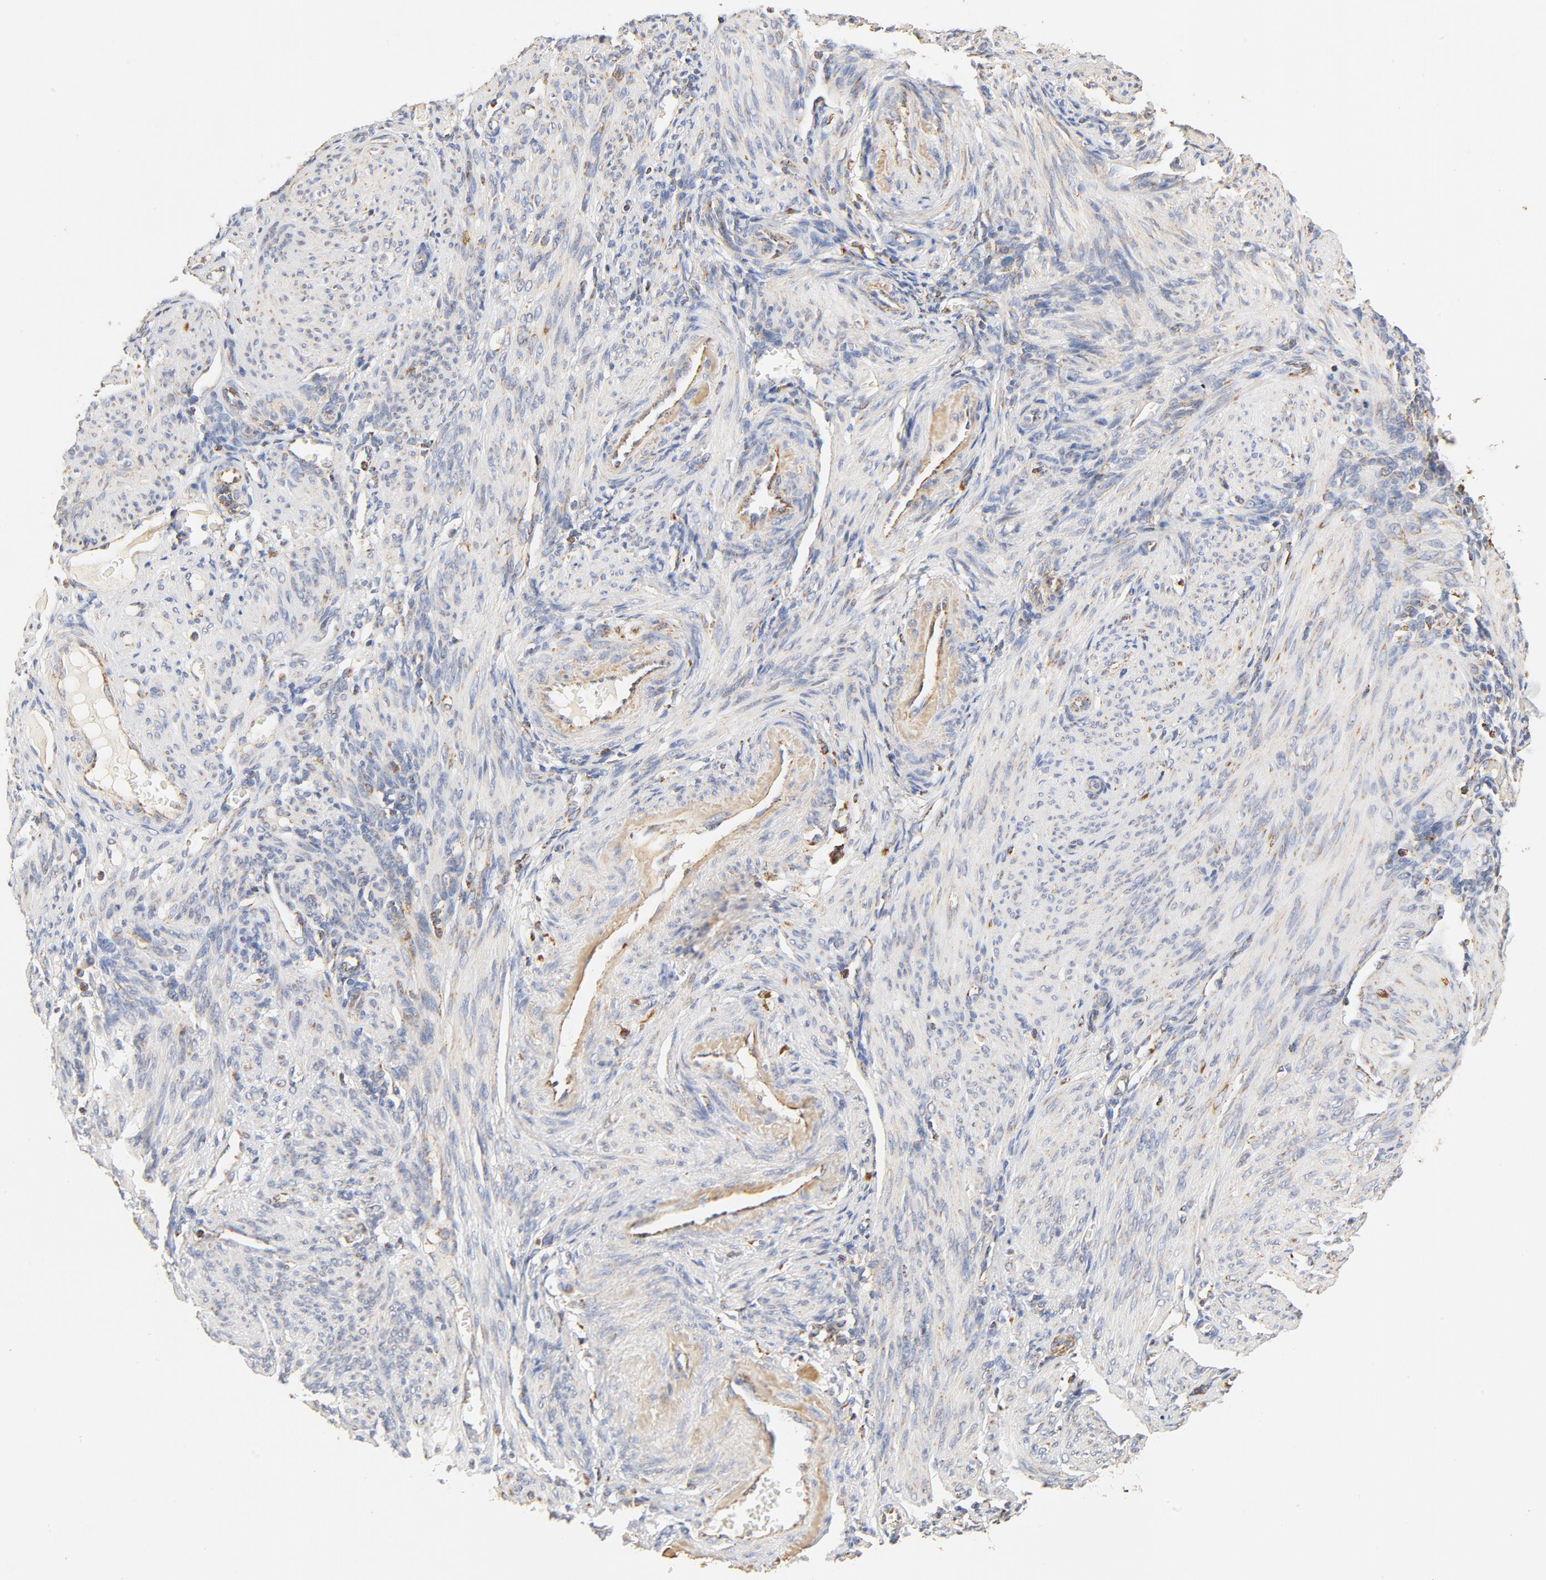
{"staining": {"intensity": "weak", "quantity": "25%-75%", "location": "cytoplasmic/membranous"}, "tissue": "endometrium", "cell_type": "Cells in endometrial stroma", "image_type": "normal", "snomed": [{"axis": "morphology", "description": "Normal tissue, NOS"}, {"axis": "topography", "description": "Endometrium"}], "caption": "IHC histopathology image of normal endometrium: endometrium stained using immunohistochemistry reveals low levels of weak protein expression localized specifically in the cytoplasmic/membranous of cells in endometrial stroma, appearing as a cytoplasmic/membranous brown color.", "gene": "COX4I1", "patient": {"sex": "female", "age": 72}}